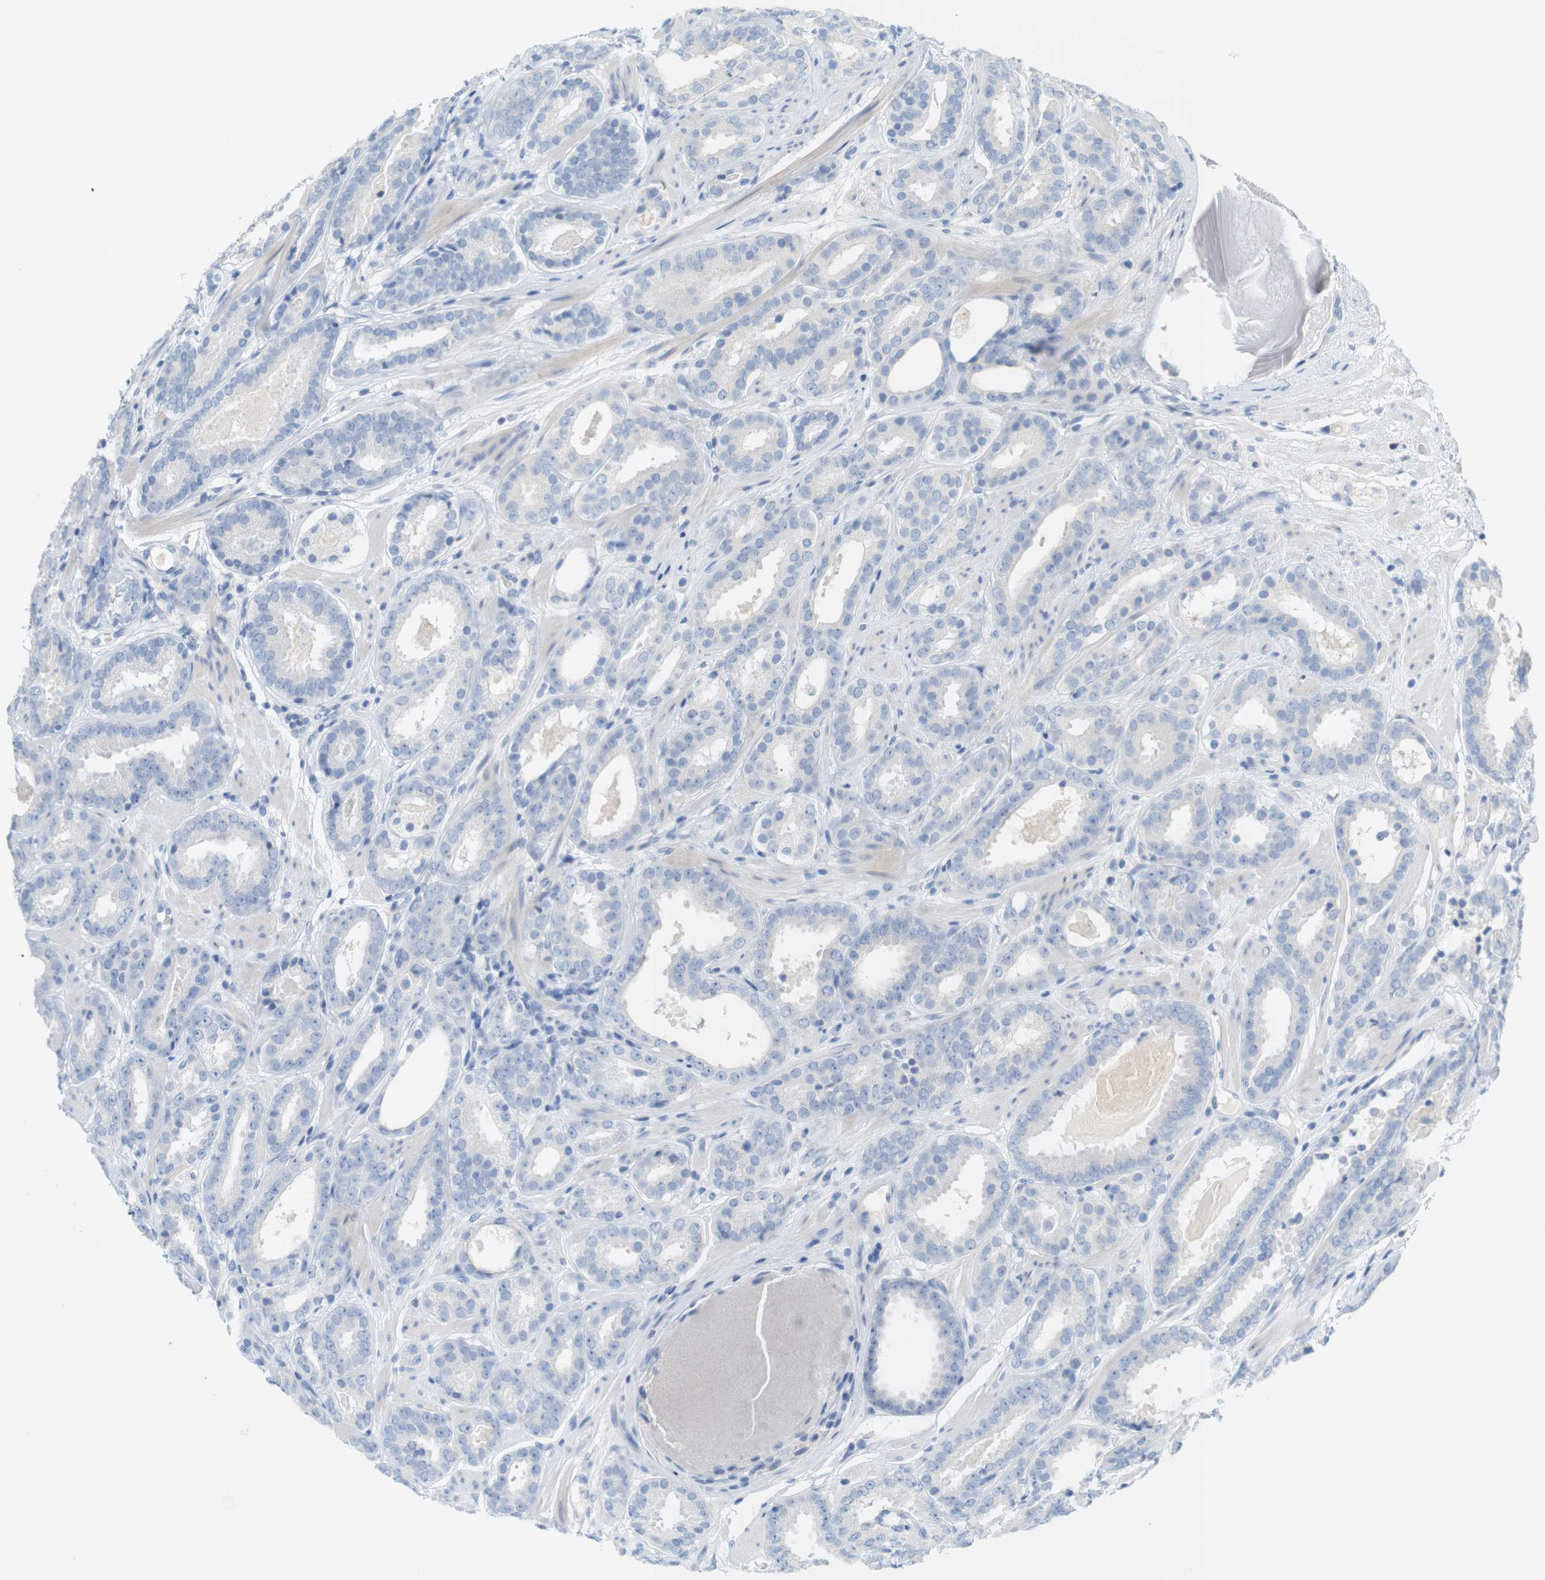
{"staining": {"intensity": "negative", "quantity": "none", "location": "none"}, "tissue": "prostate cancer", "cell_type": "Tumor cells", "image_type": "cancer", "snomed": [{"axis": "morphology", "description": "Adenocarcinoma, Low grade"}, {"axis": "topography", "description": "Prostate"}], "caption": "Tumor cells show no significant expression in prostate low-grade adenocarcinoma.", "gene": "RGS9", "patient": {"sex": "male", "age": 69}}